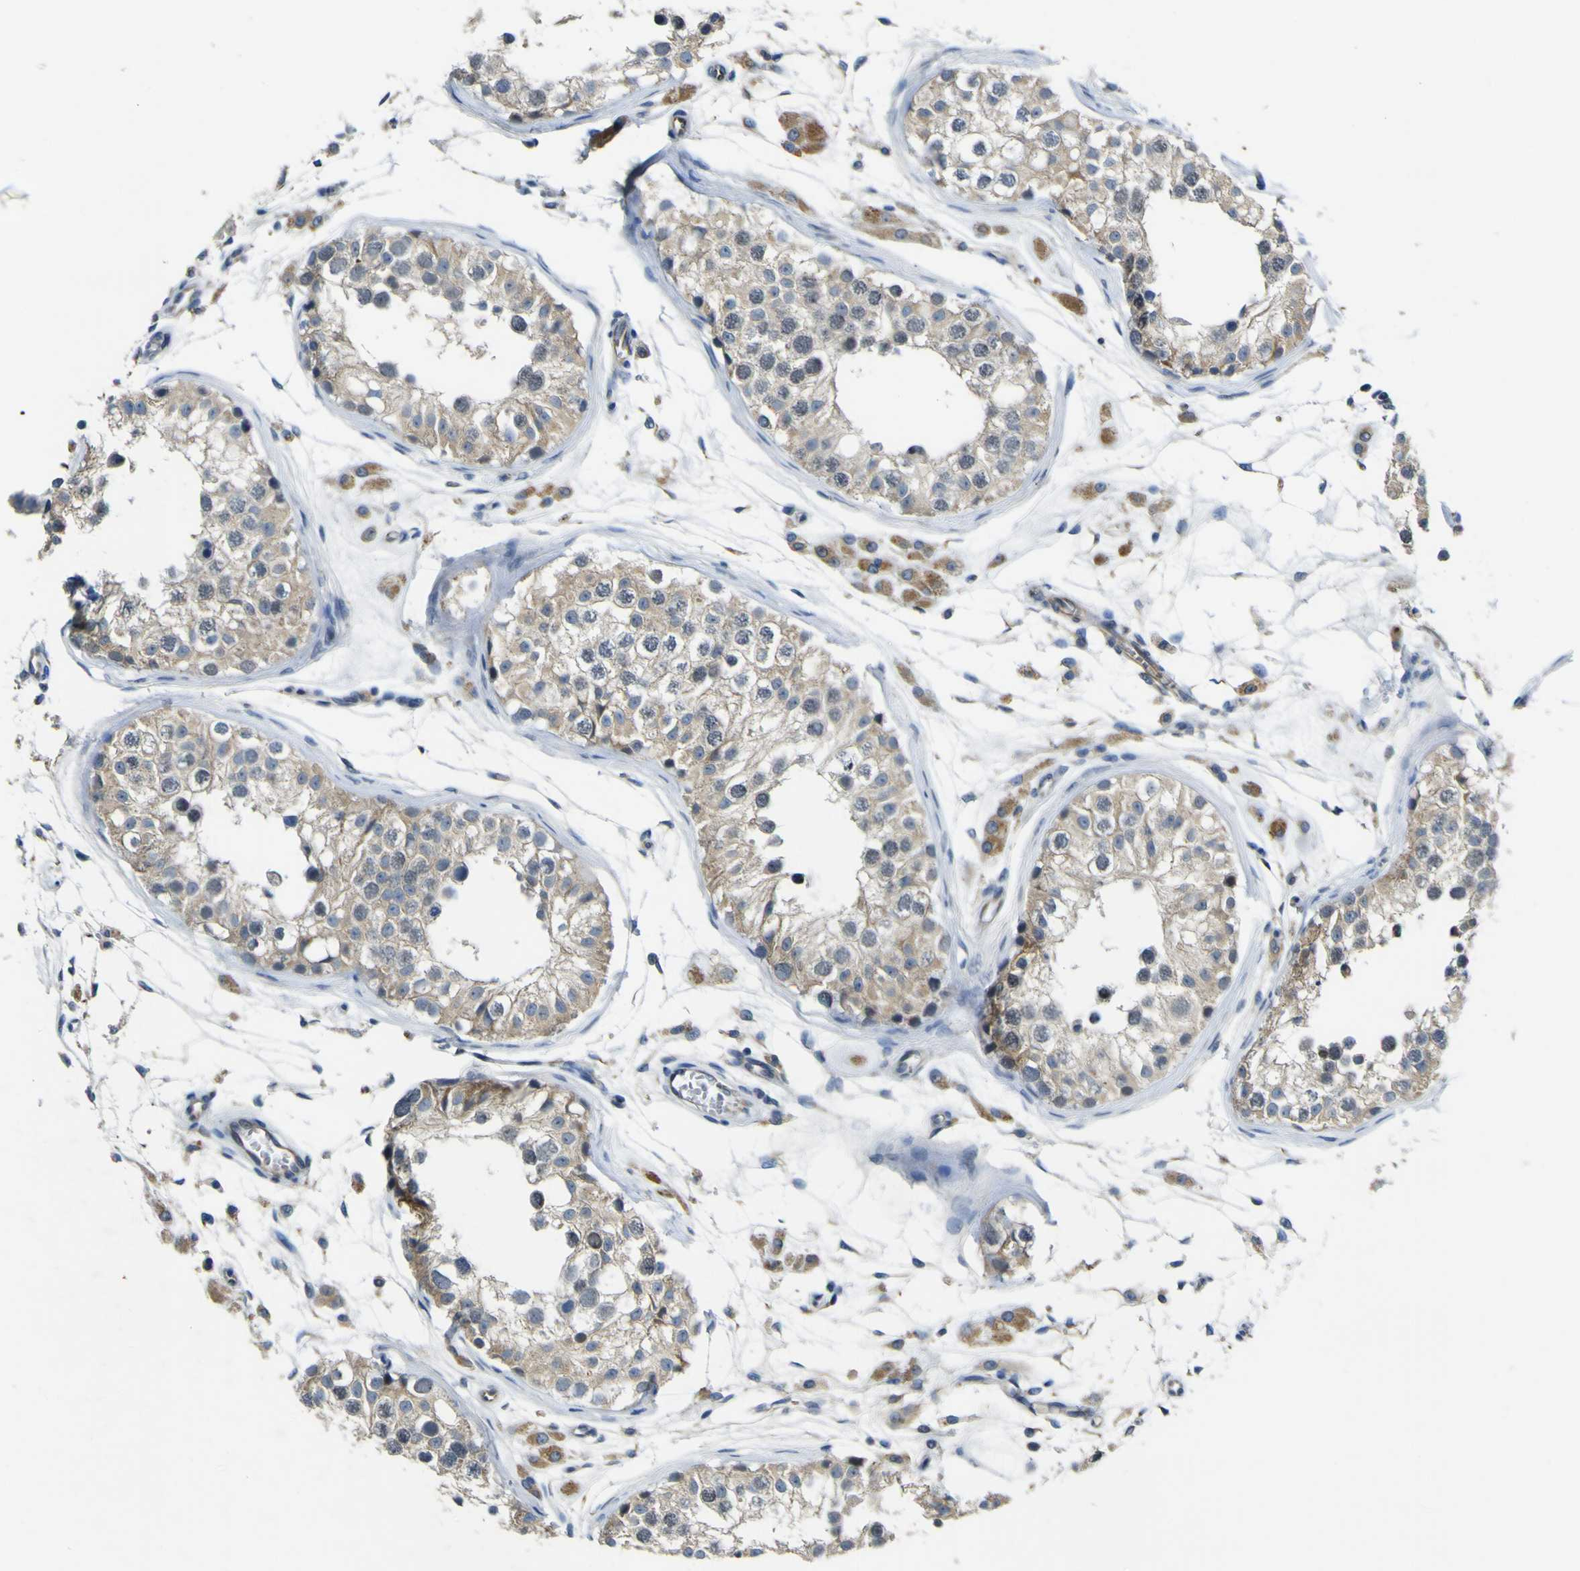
{"staining": {"intensity": "weak", "quantity": "25%-75%", "location": "cytoplasmic/membranous"}, "tissue": "testis", "cell_type": "Cells in seminiferous ducts", "image_type": "normal", "snomed": [{"axis": "morphology", "description": "Normal tissue, NOS"}, {"axis": "morphology", "description": "Adenocarcinoma, metastatic, NOS"}, {"axis": "topography", "description": "Testis"}], "caption": "Weak cytoplasmic/membranous protein positivity is seen in about 25%-75% of cells in seminiferous ducts in testis. (brown staining indicates protein expression, while blue staining denotes nuclei).", "gene": "LDLR", "patient": {"sex": "male", "age": 26}}